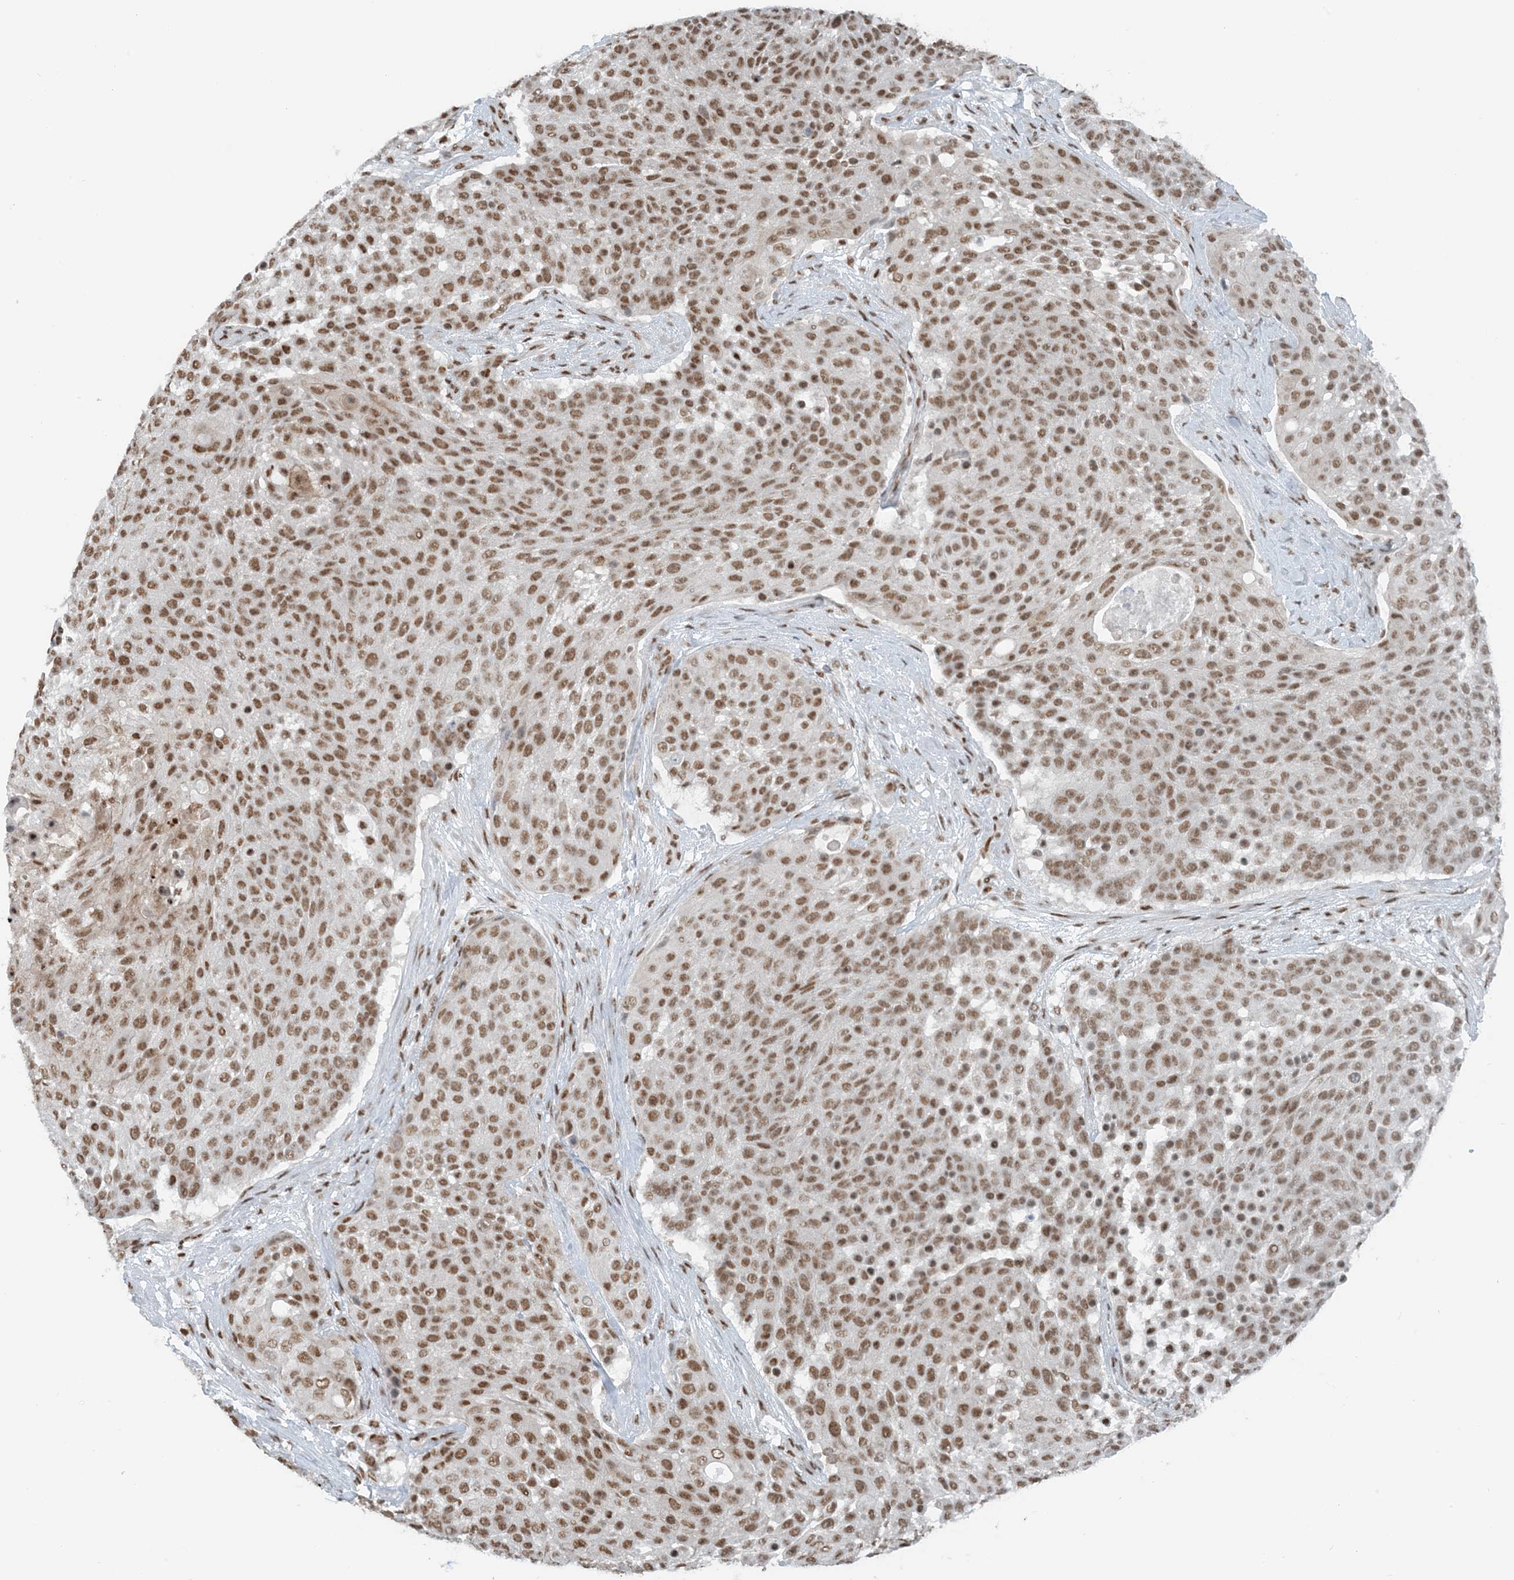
{"staining": {"intensity": "moderate", "quantity": ">75%", "location": "nuclear"}, "tissue": "urothelial cancer", "cell_type": "Tumor cells", "image_type": "cancer", "snomed": [{"axis": "morphology", "description": "Urothelial carcinoma, High grade"}, {"axis": "topography", "description": "Urinary bladder"}], "caption": "Urothelial carcinoma (high-grade) tissue reveals moderate nuclear staining in approximately >75% of tumor cells", "gene": "ZNF500", "patient": {"sex": "female", "age": 63}}